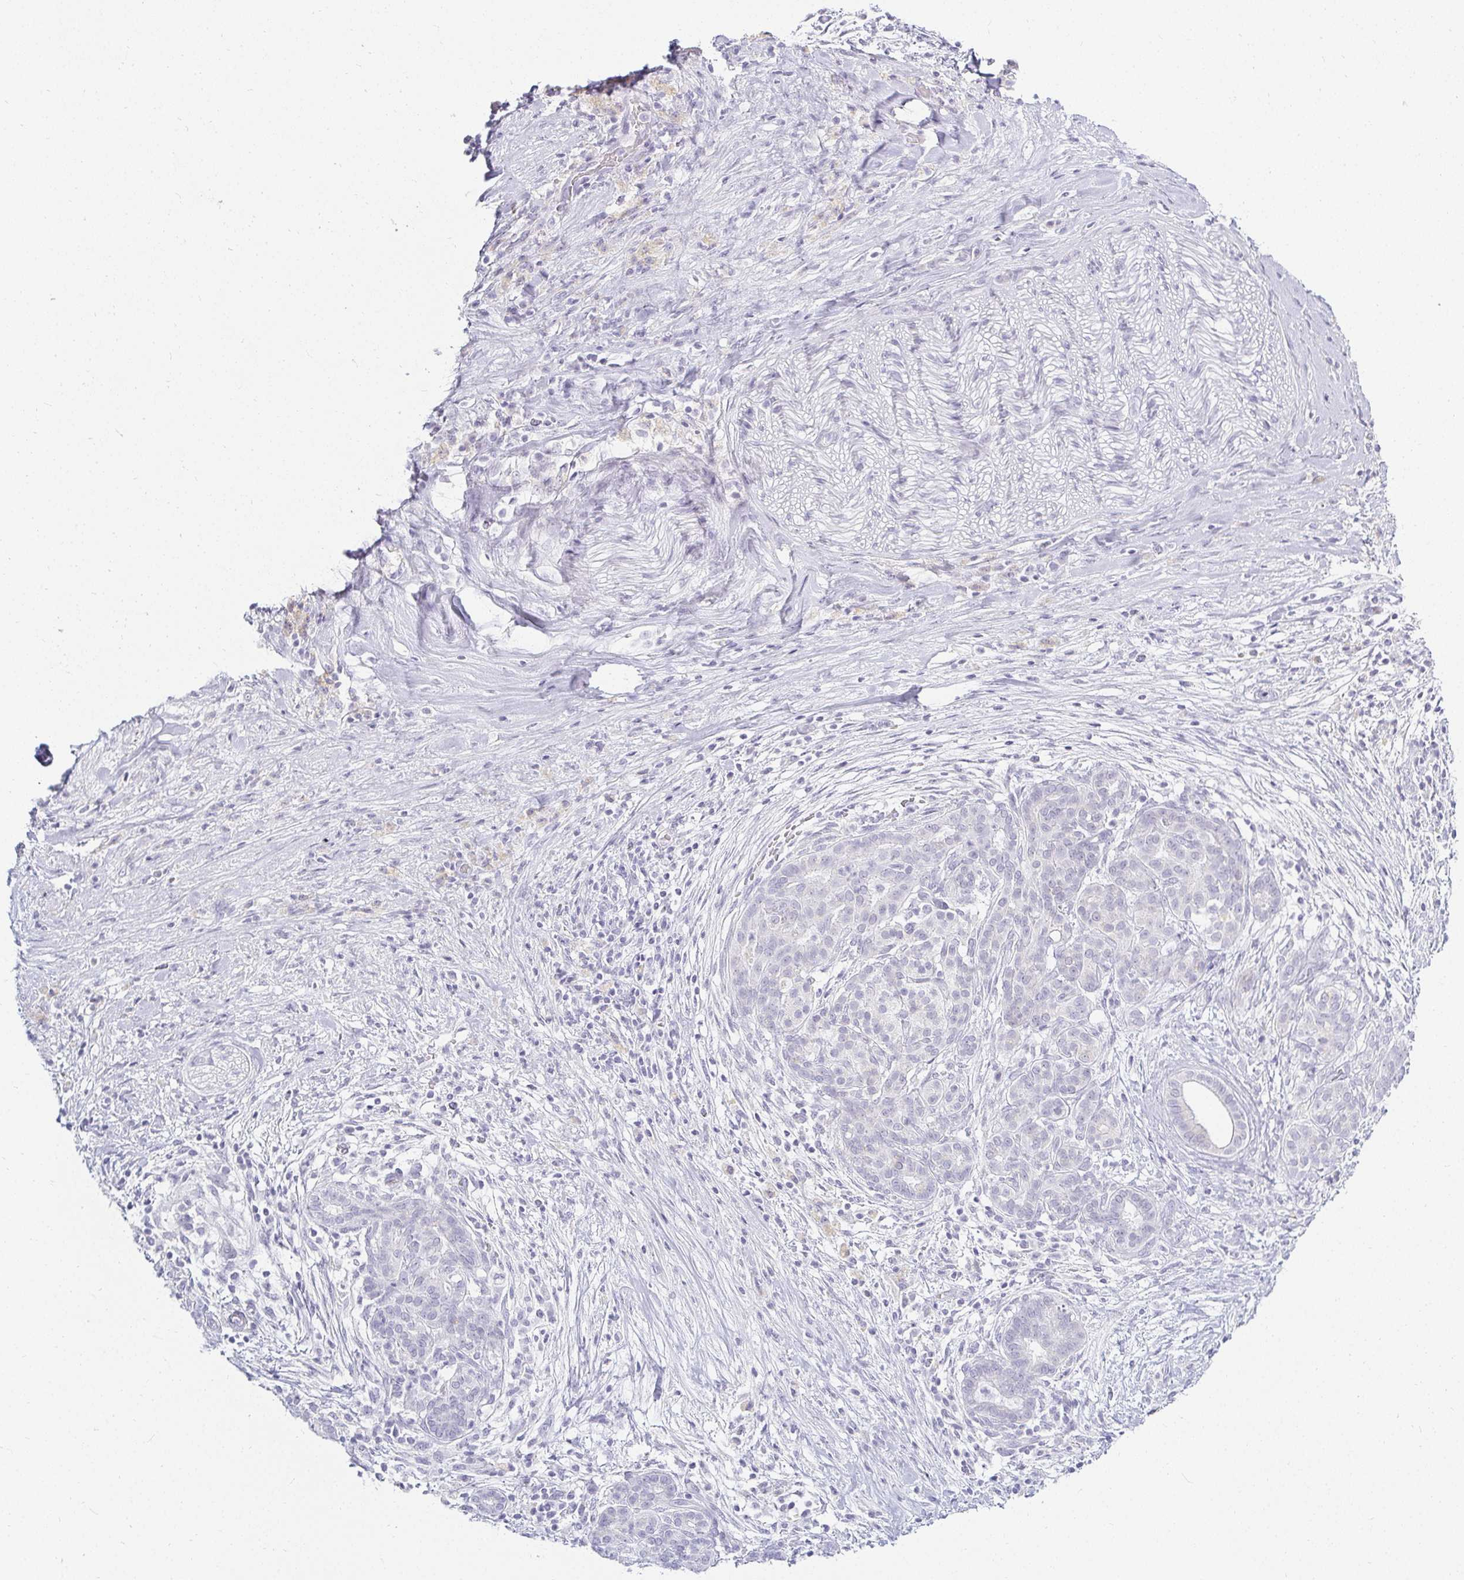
{"staining": {"intensity": "negative", "quantity": "none", "location": "none"}, "tissue": "pancreatic cancer", "cell_type": "Tumor cells", "image_type": "cancer", "snomed": [{"axis": "morphology", "description": "Adenocarcinoma, NOS"}, {"axis": "topography", "description": "Pancreas"}], "caption": "Protein analysis of adenocarcinoma (pancreatic) demonstrates no significant staining in tumor cells.", "gene": "ACAN", "patient": {"sex": "male", "age": 44}}